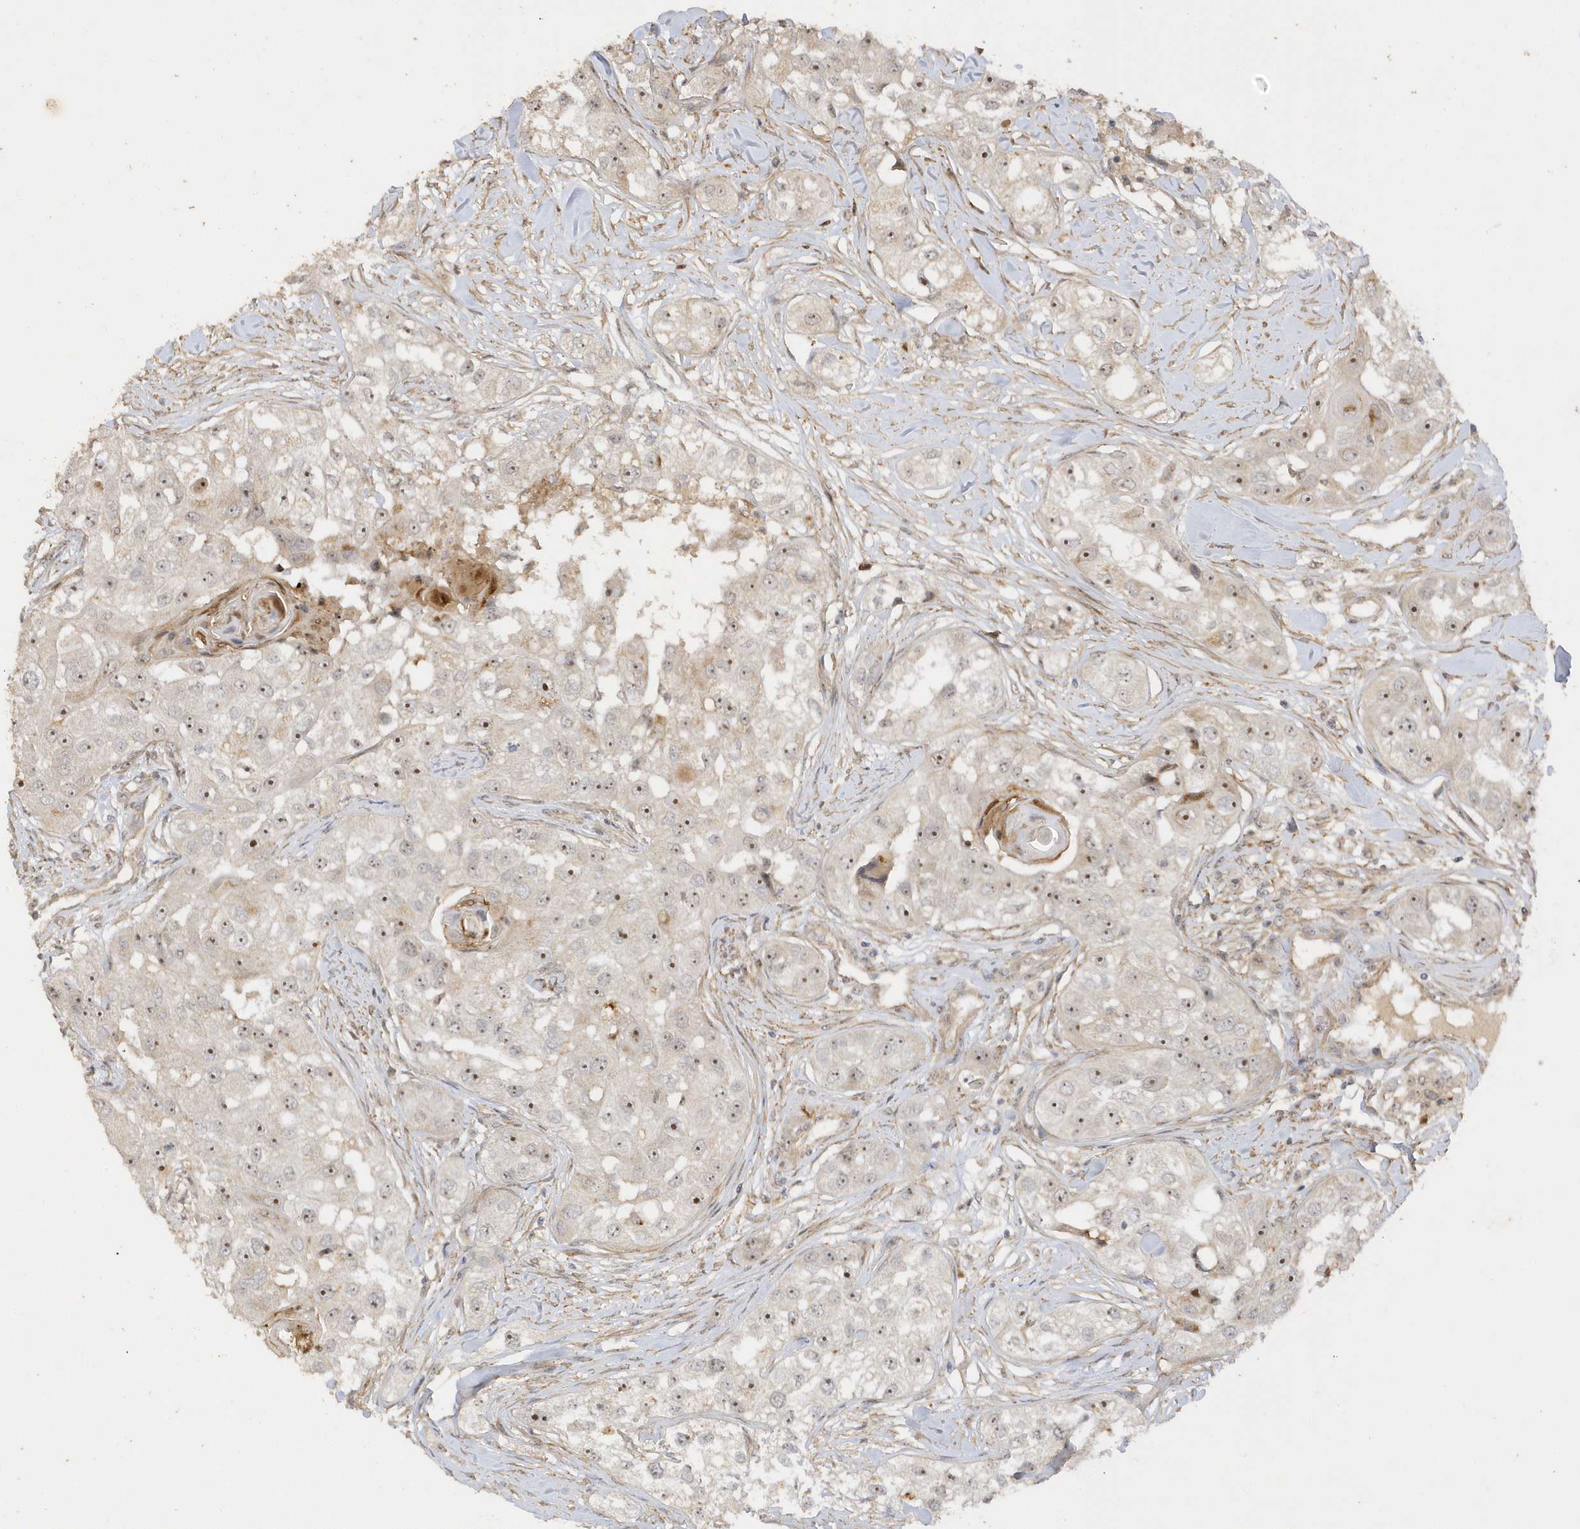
{"staining": {"intensity": "moderate", "quantity": ">75%", "location": "nuclear"}, "tissue": "head and neck cancer", "cell_type": "Tumor cells", "image_type": "cancer", "snomed": [{"axis": "morphology", "description": "Normal tissue, NOS"}, {"axis": "morphology", "description": "Squamous cell carcinoma, NOS"}, {"axis": "topography", "description": "Skeletal muscle"}, {"axis": "topography", "description": "Head-Neck"}], "caption": "Immunohistochemistry (IHC) of human squamous cell carcinoma (head and neck) shows medium levels of moderate nuclear staining in about >75% of tumor cells.", "gene": "DDX18", "patient": {"sex": "male", "age": 51}}